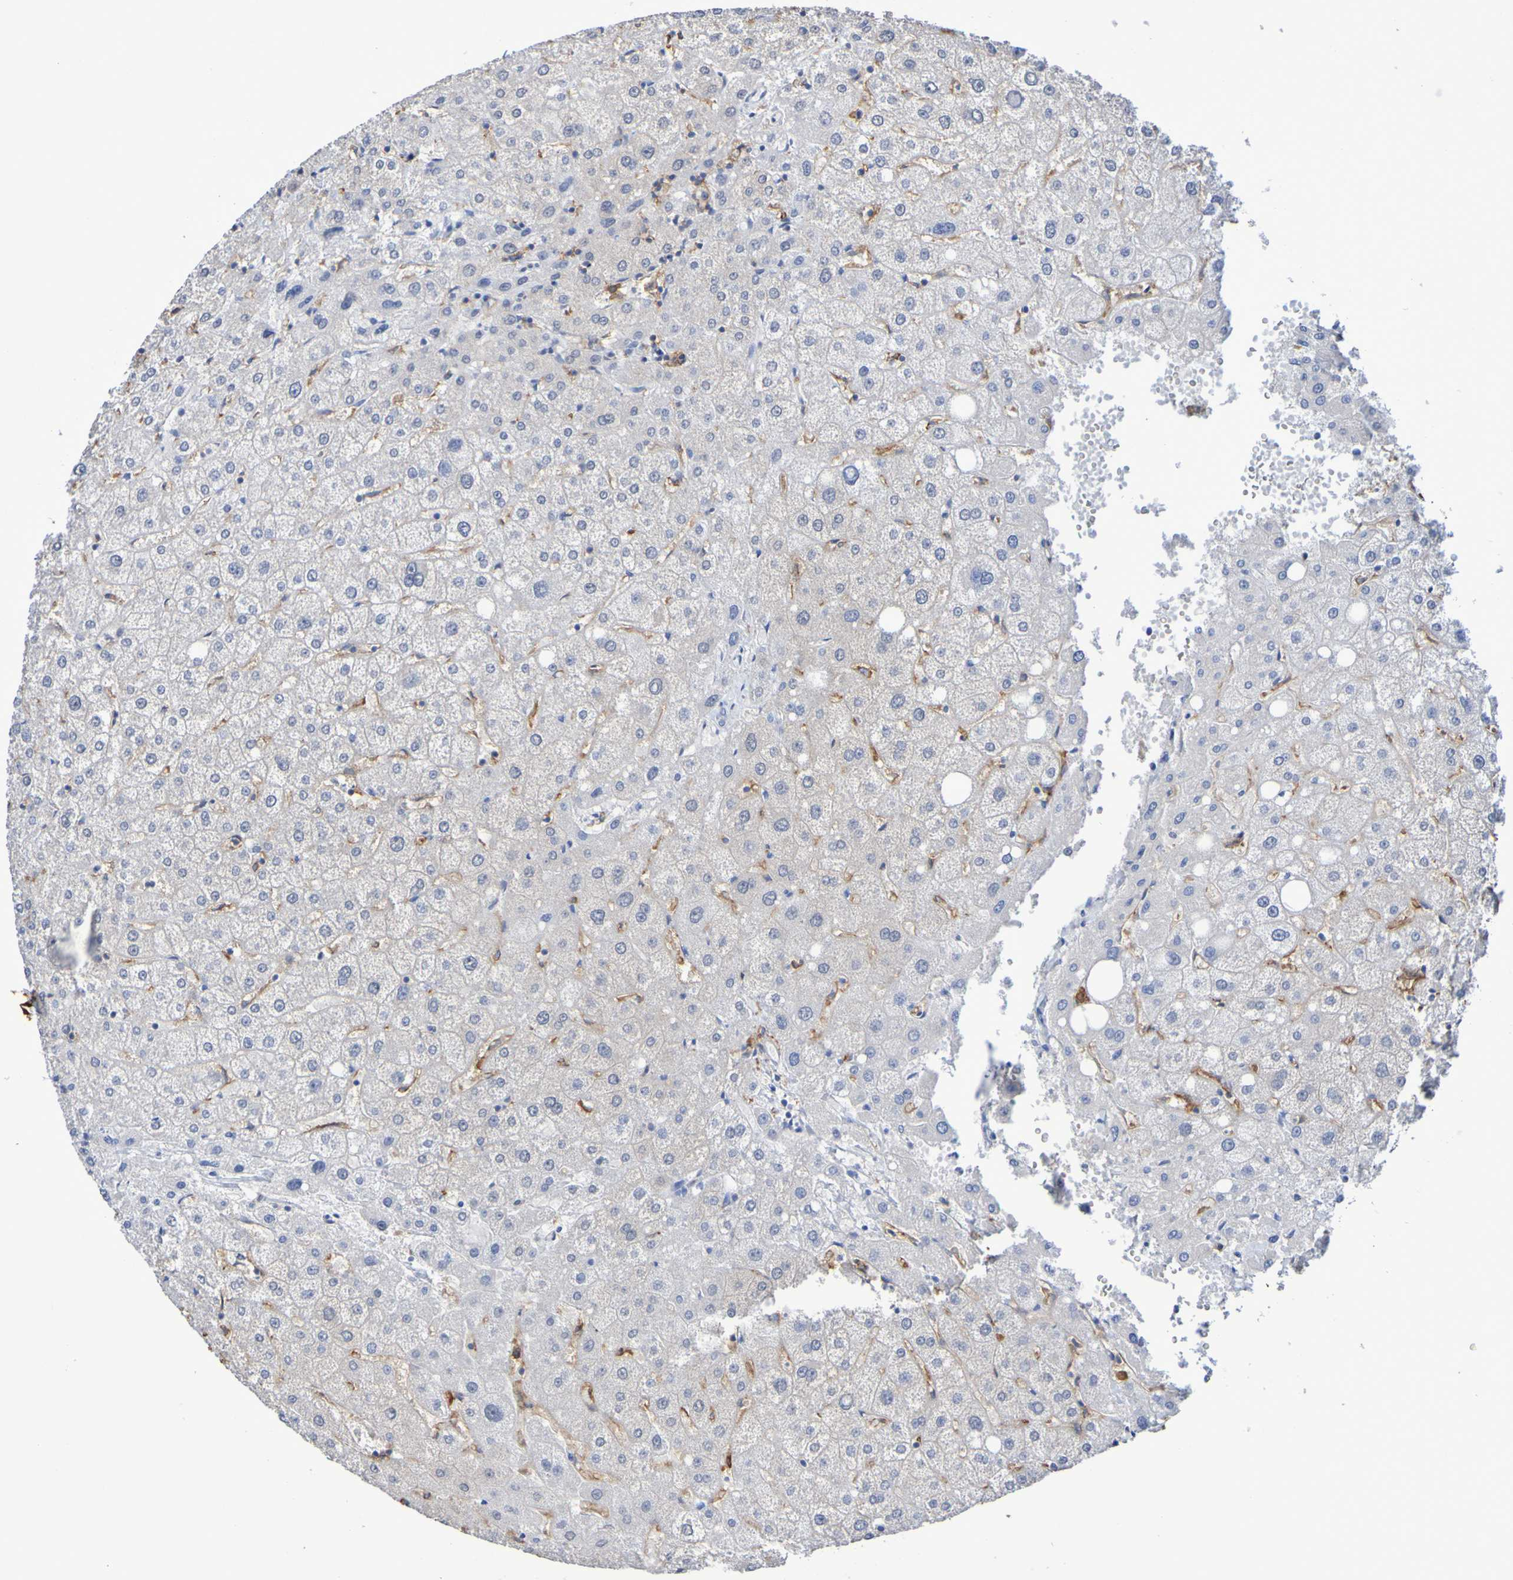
{"staining": {"intensity": "negative", "quantity": "none", "location": "none"}, "tissue": "liver", "cell_type": "Cholangiocytes", "image_type": "normal", "snomed": [{"axis": "morphology", "description": "Normal tissue, NOS"}, {"axis": "topography", "description": "Liver"}], "caption": "Human liver stained for a protein using immunohistochemistry (IHC) exhibits no positivity in cholangiocytes.", "gene": "SLC3A2", "patient": {"sex": "male", "age": 73}}